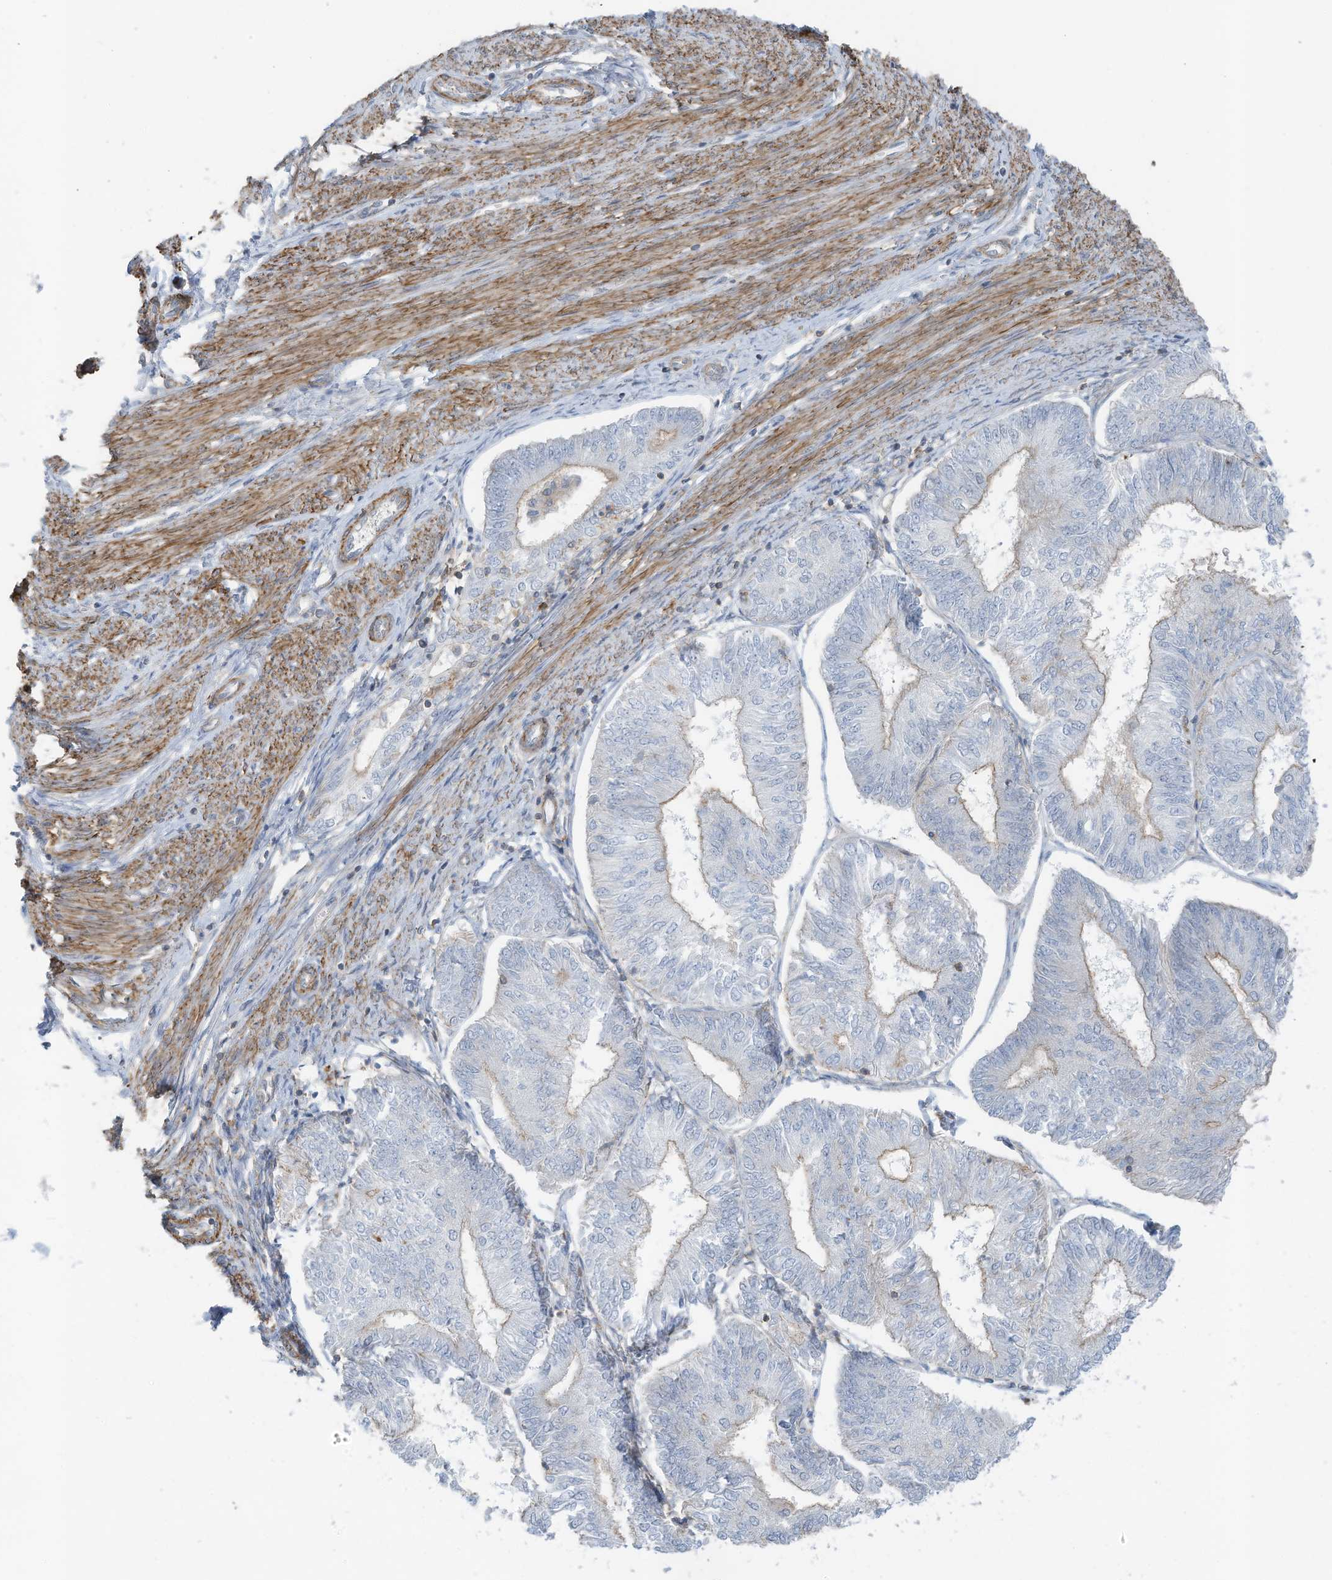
{"staining": {"intensity": "weak", "quantity": "25%-75%", "location": "cytoplasmic/membranous"}, "tissue": "endometrial cancer", "cell_type": "Tumor cells", "image_type": "cancer", "snomed": [{"axis": "morphology", "description": "Adenocarcinoma, NOS"}, {"axis": "topography", "description": "Endometrium"}], "caption": "IHC histopathology image of human endometrial cancer stained for a protein (brown), which demonstrates low levels of weak cytoplasmic/membranous expression in approximately 25%-75% of tumor cells.", "gene": "ZNF846", "patient": {"sex": "female", "age": 58}}